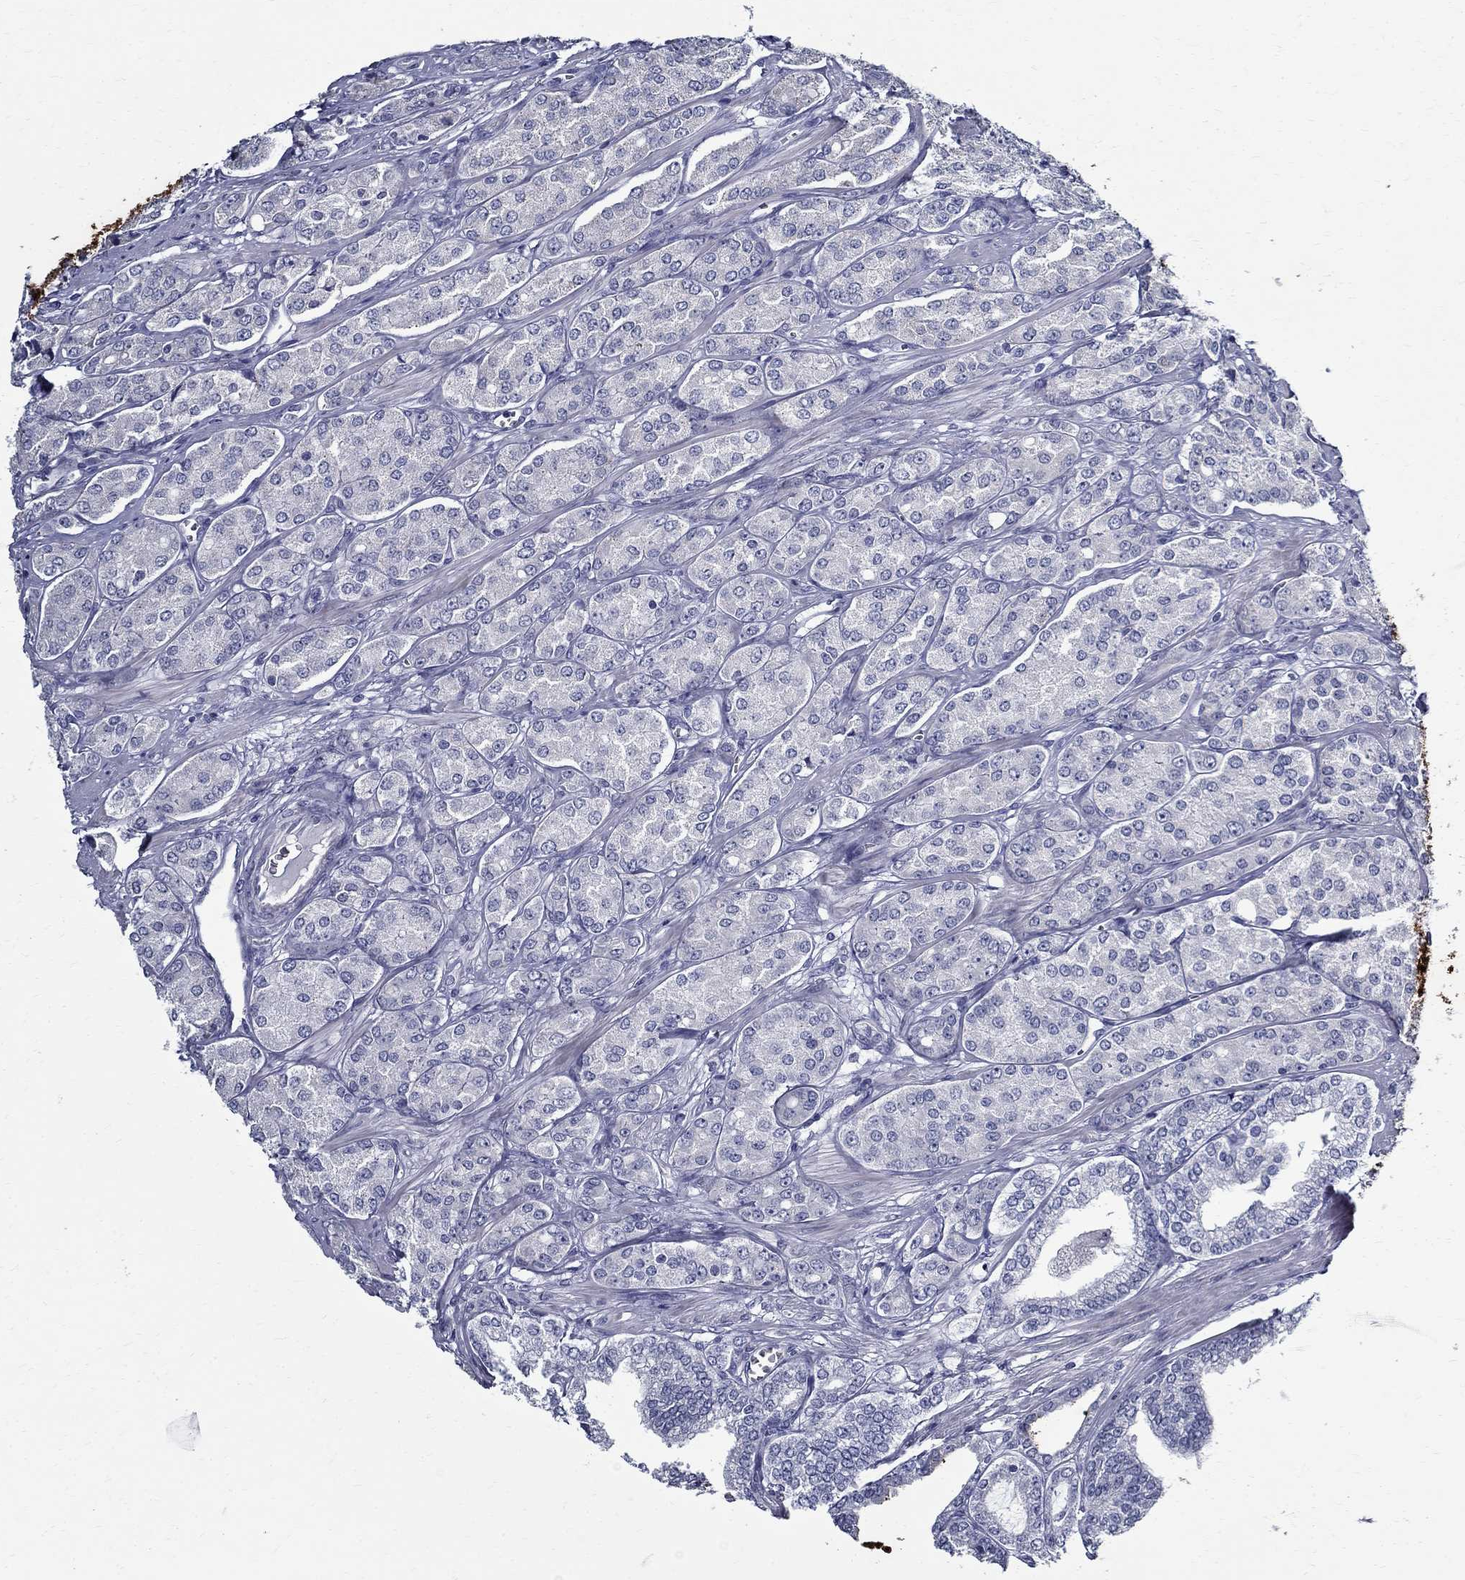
{"staining": {"intensity": "negative", "quantity": "none", "location": "none"}, "tissue": "prostate cancer", "cell_type": "Tumor cells", "image_type": "cancer", "snomed": [{"axis": "morphology", "description": "Adenocarcinoma, NOS"}, {"axis": "topography", "description": "Prostate"}], "caption": "The image demonstrates no staining of tumor cells in prostate adenocarcinoma.", "gene": "TGM4", "patient": {"sex": "male", "age": 67}}